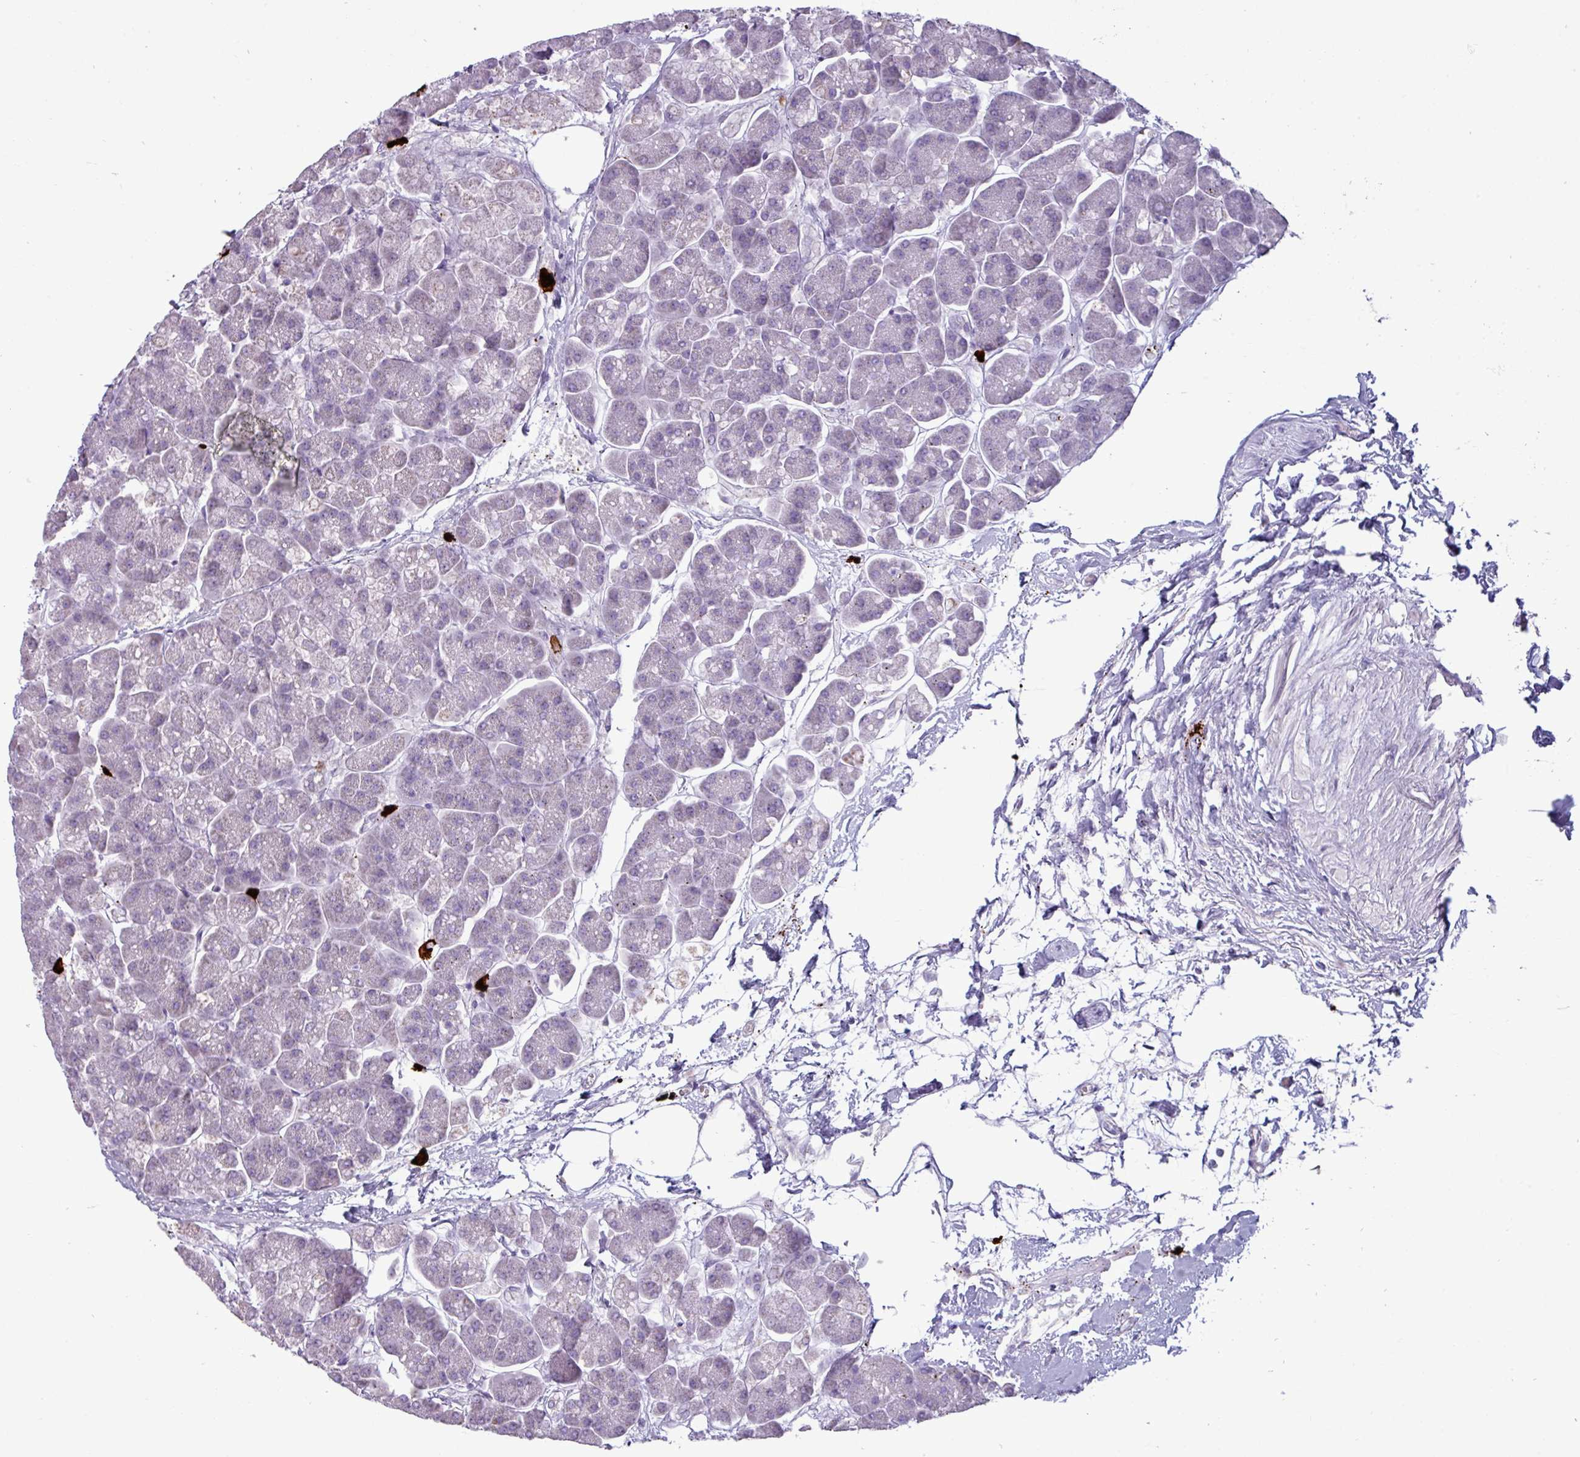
{"staining": {"intensity": "negative", "quantity": "none", "location": "none"}, "tissue": "pancreas", "cell_type": "Exocrine glandular cells", "image_type": "normal", "snomed": [{"axis": "morphology", "description": "Normal tissue, NOS"}, {"axis": "topography", "description": "Pancreas"}, {"axis": "topography", "description": "Peripheral nerve tissue"}], "caption": "A micrograph of human pancreas is negative for staining in exocrine glandular cells. (Stains: DAB immunohistochemistry with hematoxylin counter stain, Microscopy: brightfield microscopy at high magnification).", "gene": "TRIM39", "patient": {"sex": "male", "age": 54}}